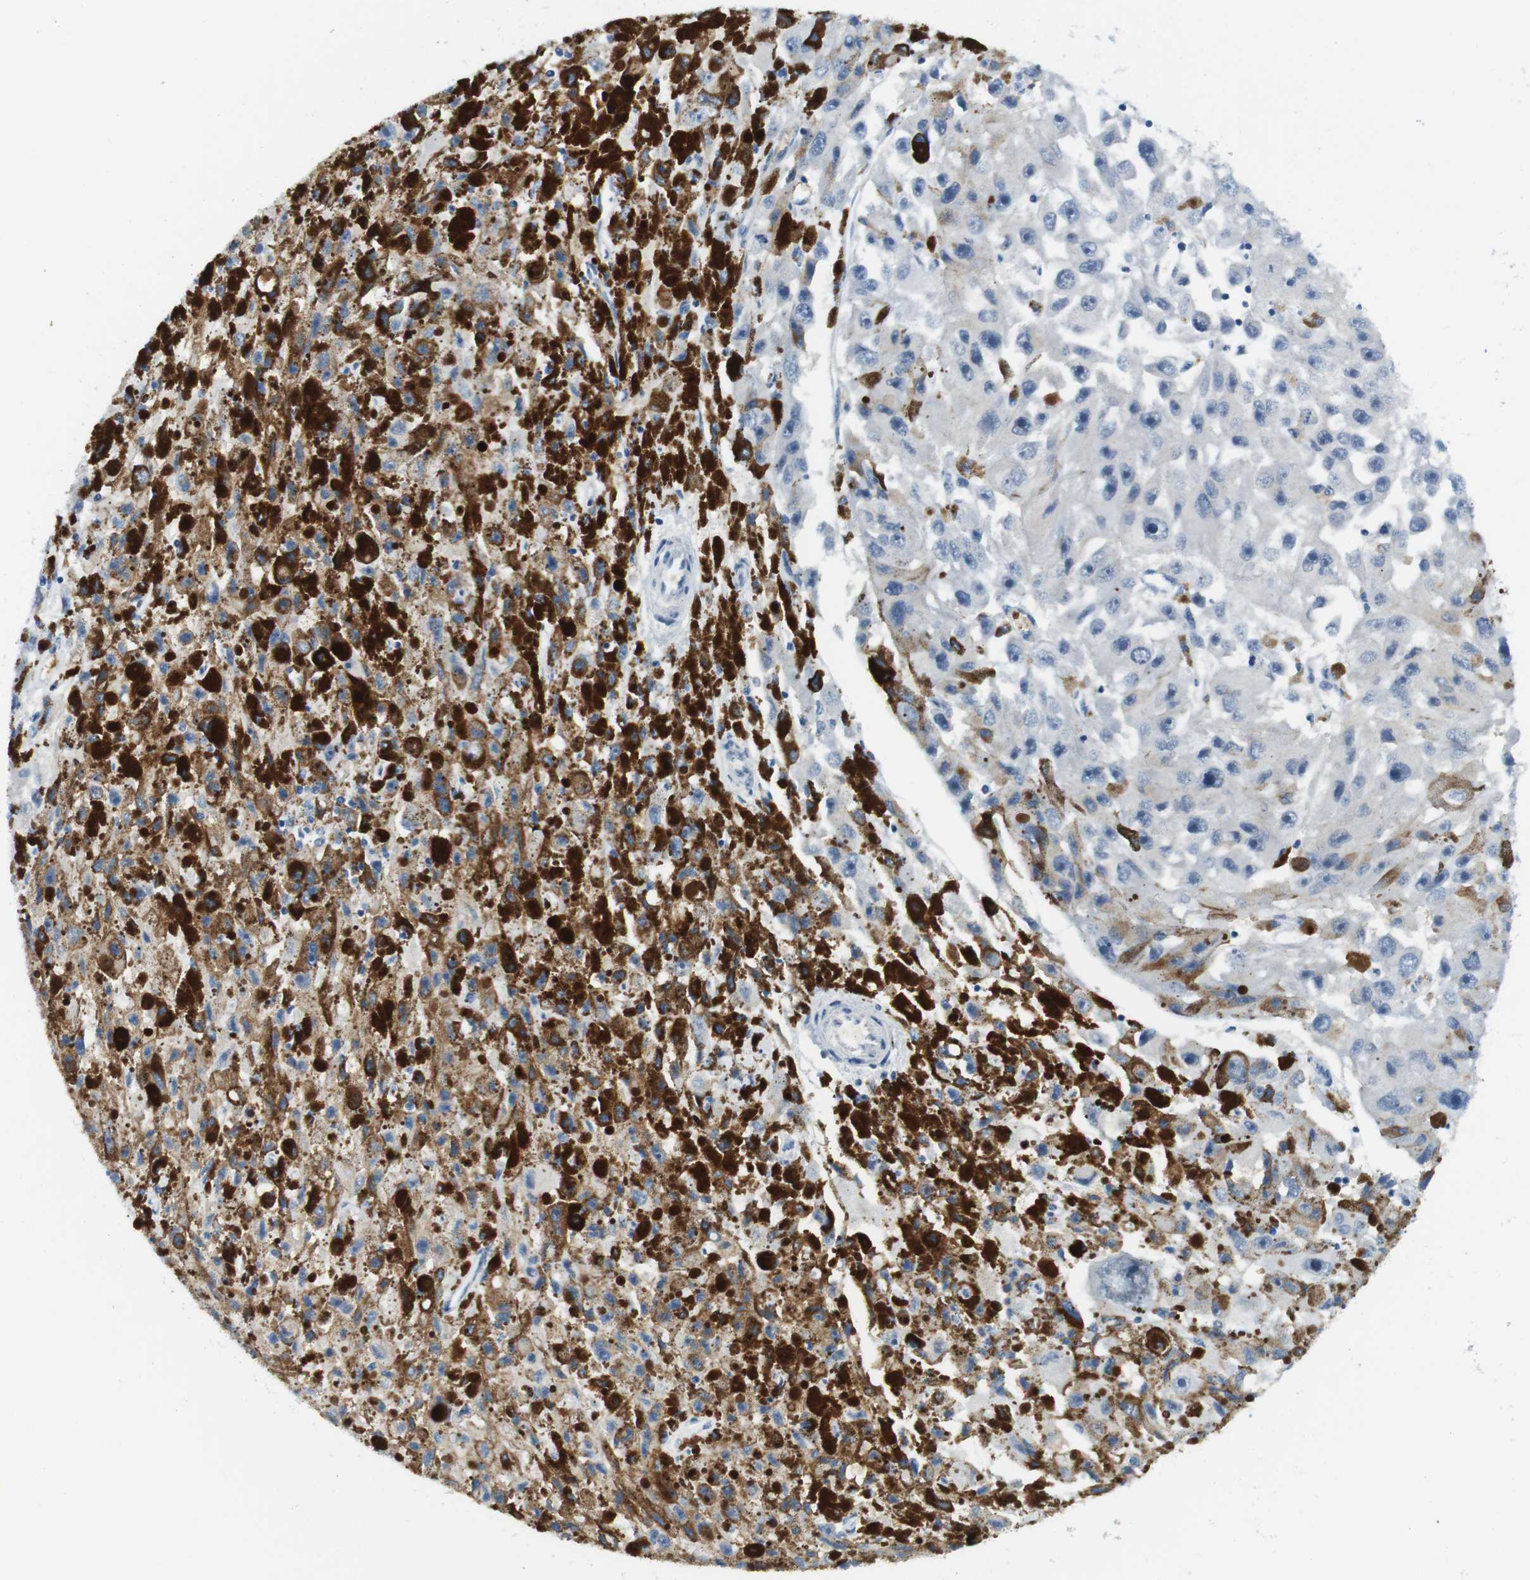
{"staining": {"intensity": "moderate", "quantity": "25%-75%", "location": "cytoplasmic/membranous"}, "tissue": "melanoma", "cell_type": "Tumor cells", "image_type": "cancer", "snomed": [{"axis": "morphology", "description": "Malignant melanoma, NOS"}, {"axis": "topography", "description": "Skin"}], "caption": "Malignant melanoma stained with a brown dye reveals moderate cytoplasmic/membranous positive expression in about 25%-75% of tumor cells.", "gene": "TFAP2C", "patient": {"sex": "female", "age": 104}}